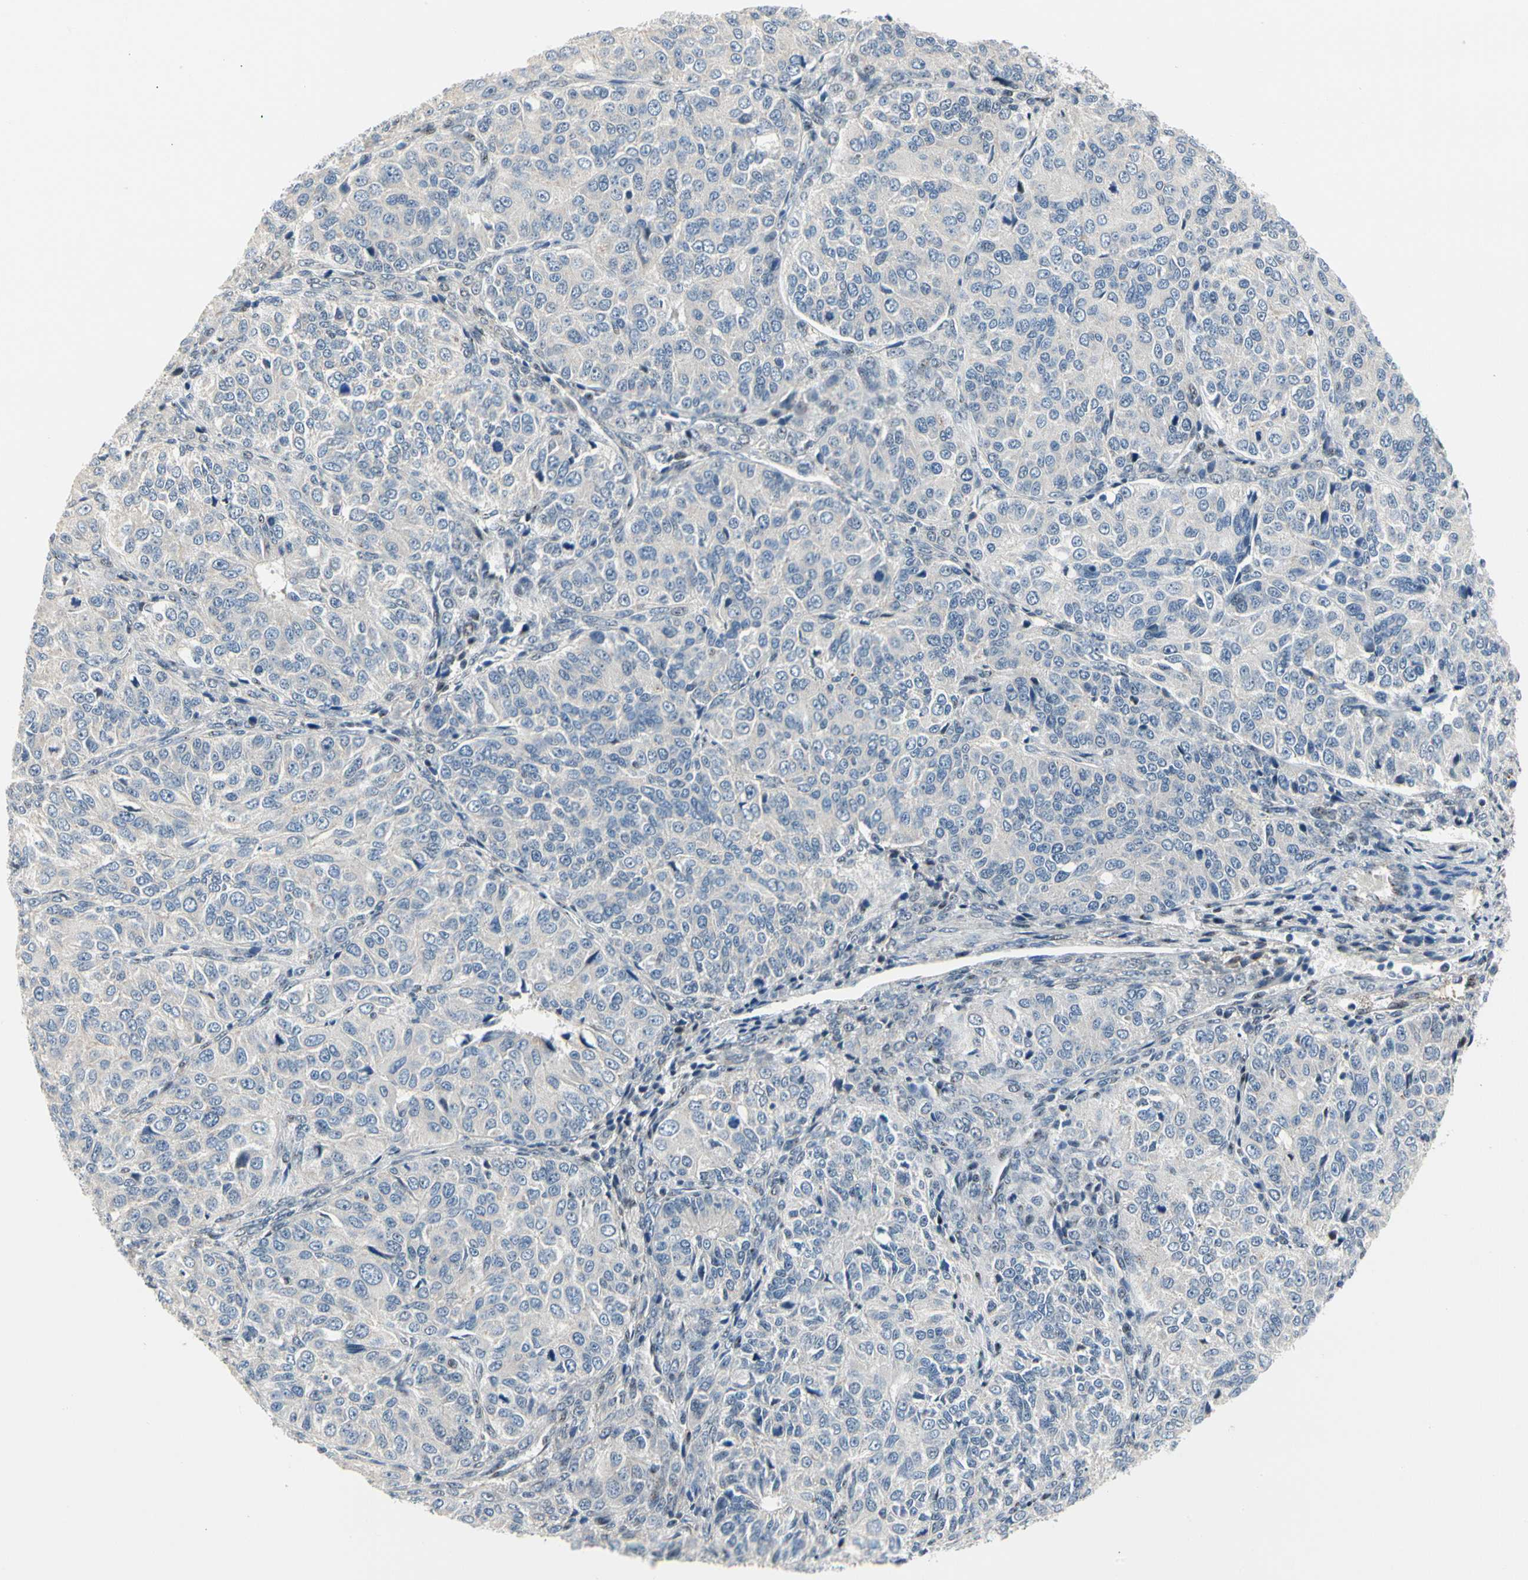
{"staining": {"intensity": "negative", "quantity": "none", "location": "none"}, "tissue": "ovarian cancer", "cell_type": "Tumor cells", "image_type": "cancer", "snomed": [{"axis": "morphology", "description": "Carcinoma, endometroid"}, {"axis": "topography", "description": "Ovary"}], "caption": "An immunohistochemistry photomicrograph of endometroid carcinoma (ovarian) is shown. There is no staining in tumor cells of endometroid carcinoma (ovarian). The staining was performed using DAB to visualize the protein expression in brown, while the nuclei were stained in blue with hematoxylin (Magnification: 20x).", "gene": "NFASC", "patient": {"sex": "female", "age": 51}}